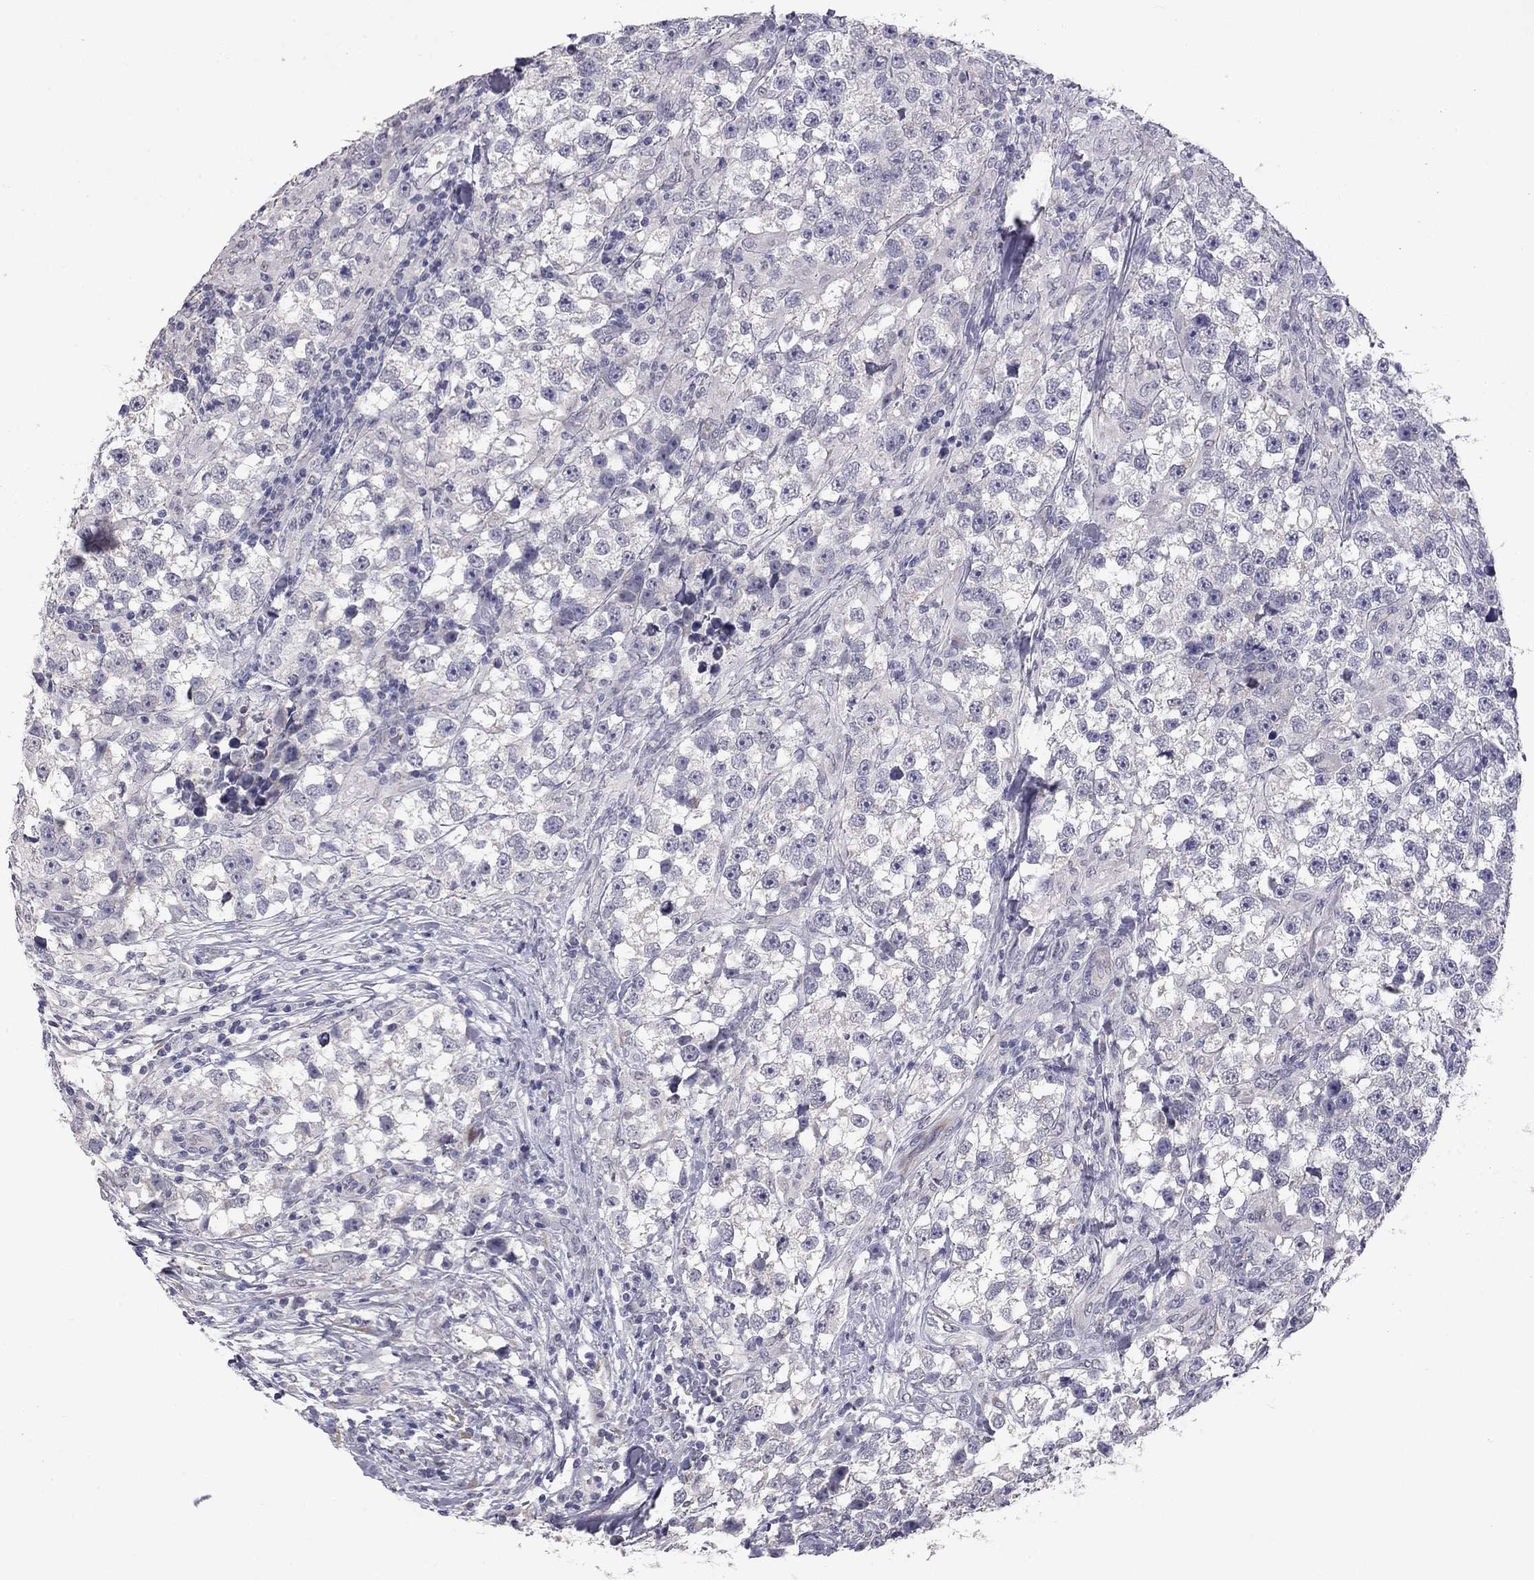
{"staining": {"intensity": "negative", "quantity": "none", "location": "none"}, "tissue": "testis cancer", "cell_type": "Tumor cells", "image_type": "cancer", "snomed": [{"axis": "morphology", "description": "Seminoma, NOS"}, {"axis": "topography", "description": "Testis"}], "caption": "The photomicrograph shows no staining of tumor cells in seminoma (testis).", "gene": "PRRT2", "patient": {"sex": "male", "age": 46}}